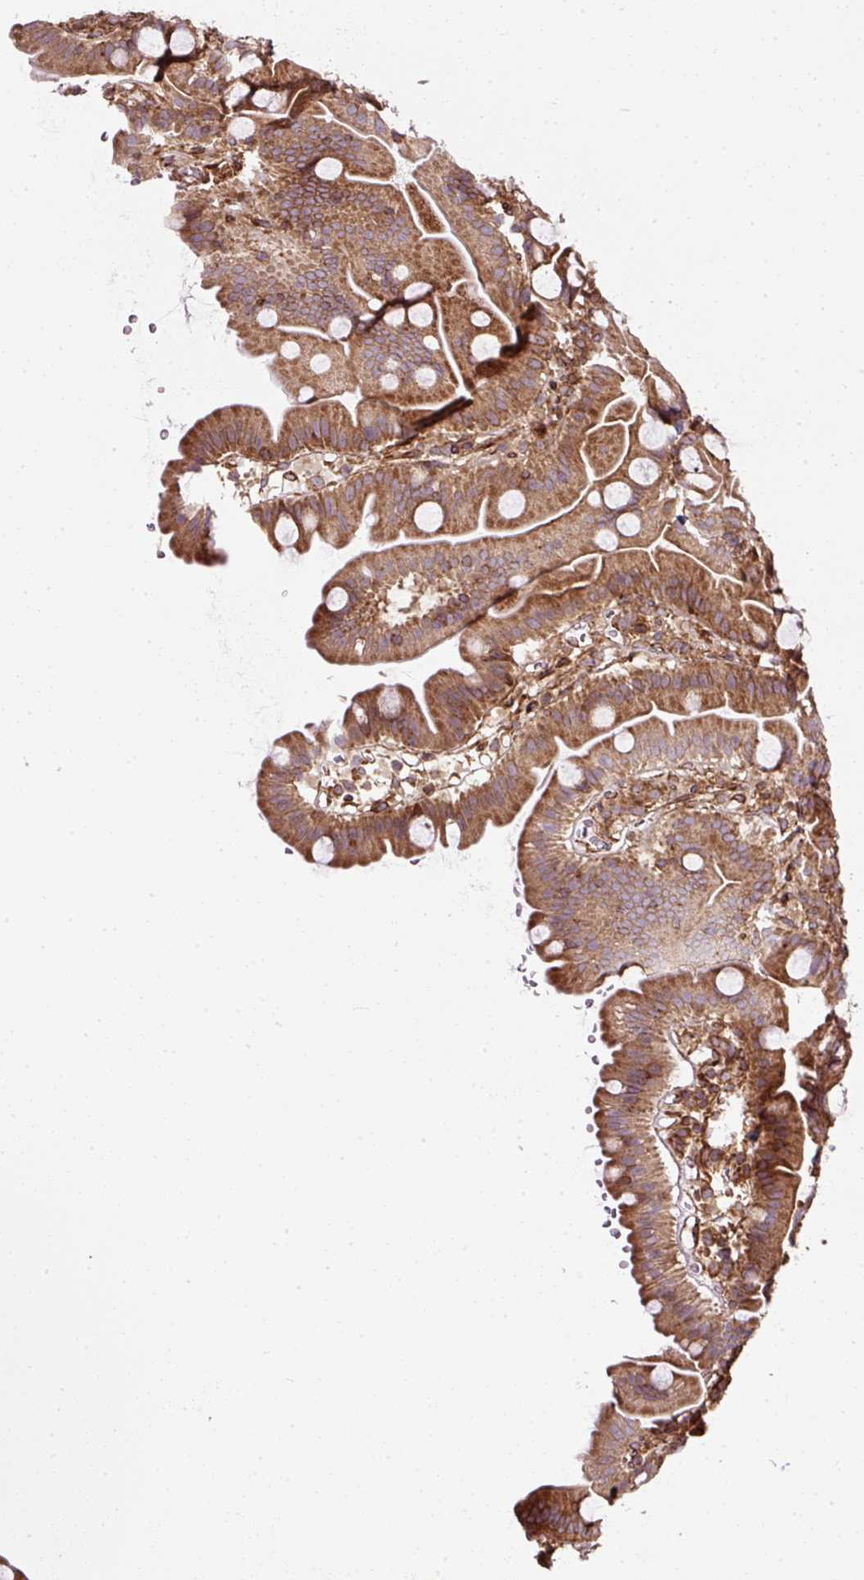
{"staining": {"intensity": "moderate", "quantity": ">75%", "location": "cytoplasmic/membranous"}, "tissue": "small intestine", "cell_type": "Glandular cells", "image_type": "normal", "snomed": [{"axis": "morphology", "description": "Normal tissue, NOS"}, {"axis": "topography", "description": "Small intestine"}], "caption": "Protein expression by IHC displays moderate cytoplasmic/membranous staining in approximately >75% of glandular cells in normal small intestine. The protein is shown in brown color, while the nuclei are stained blue.", "gene": "KDM4E", "patient": {"sex": "female", "age": 68}}